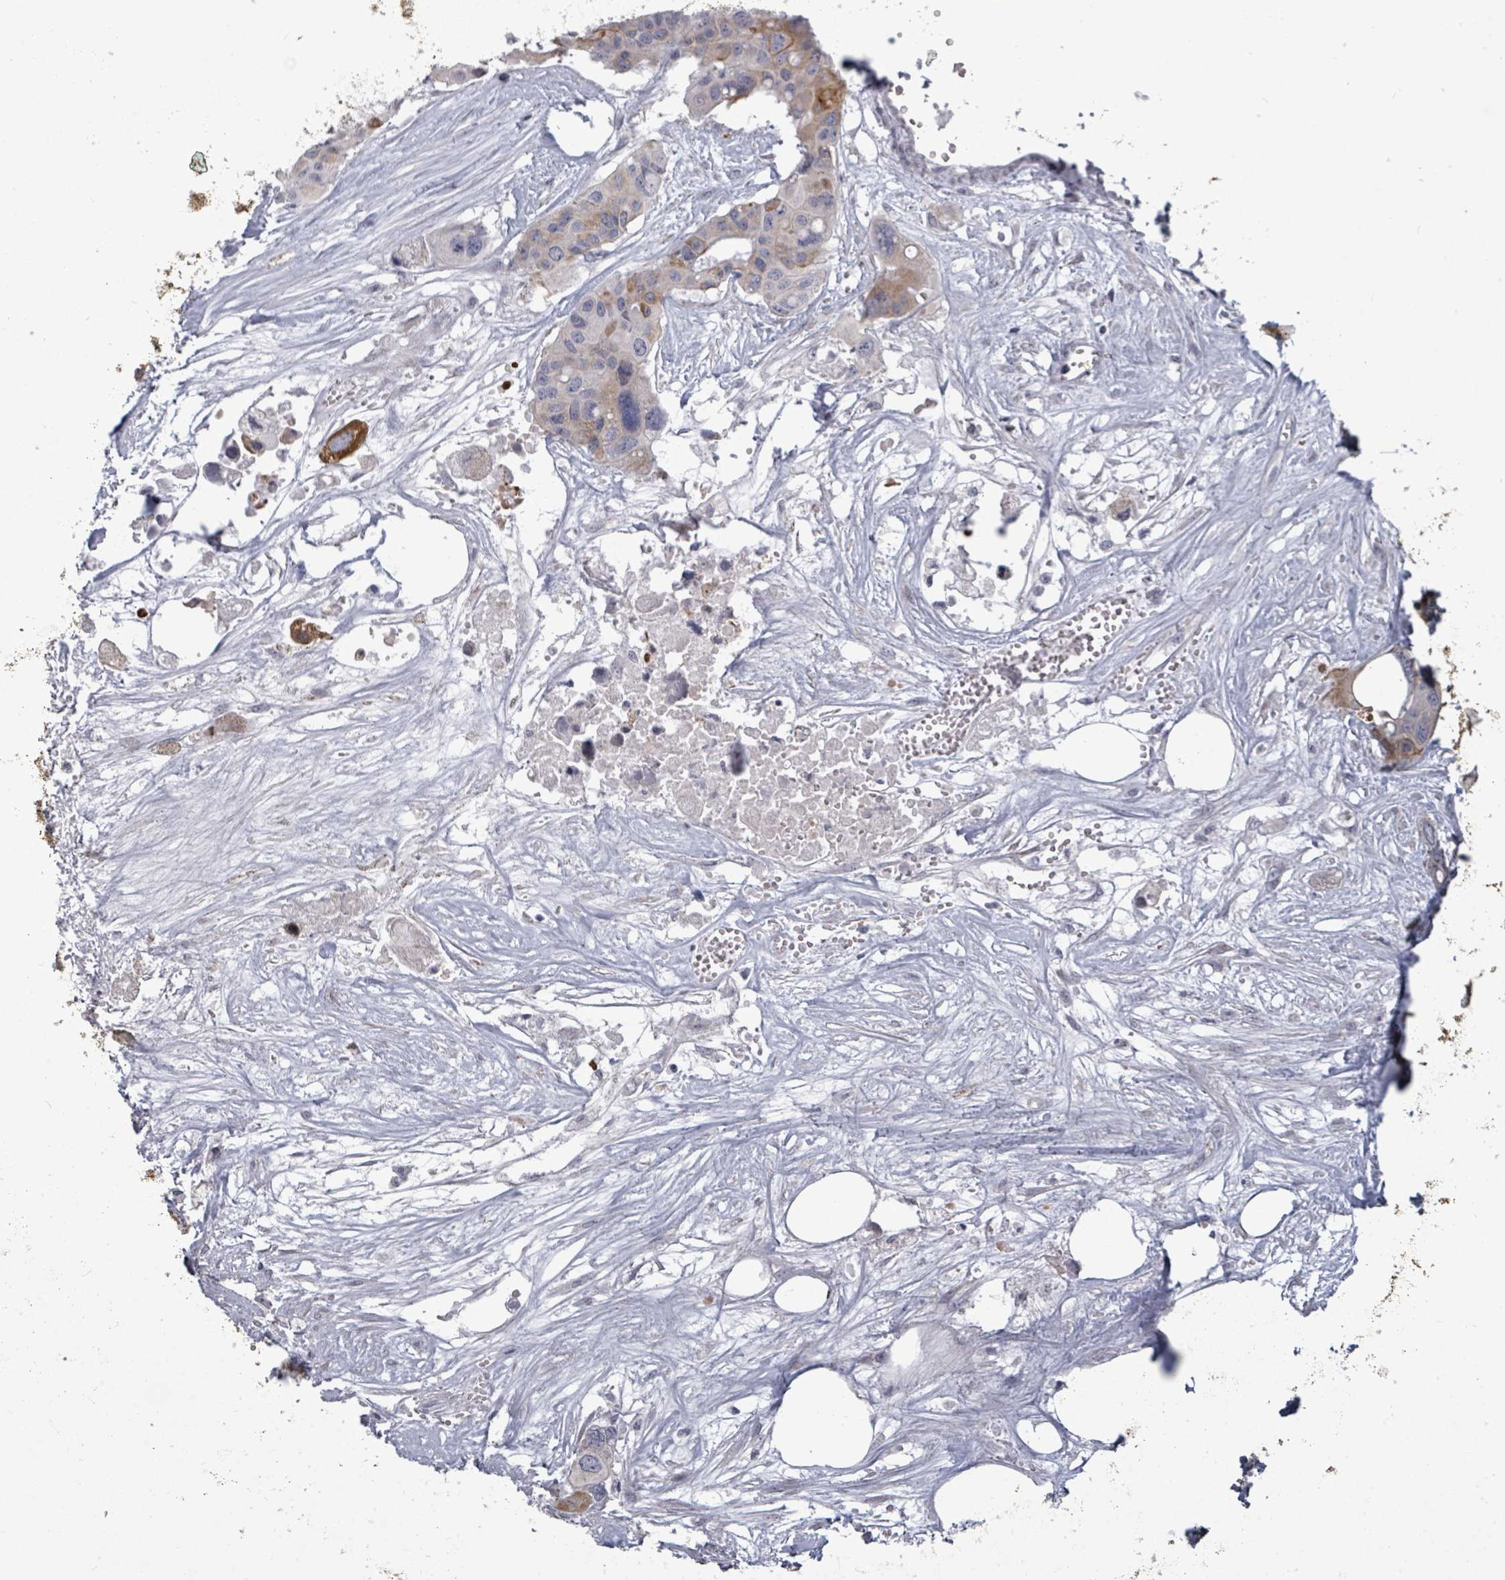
{"staining": {"intensity": "strong", "quantity": "<25%", "location": "cytoplasmic/membranous"}, "tissue": "colorectal cancer", "cell_type": "Tumor cells", "image_type": "cancer", "snomed": [{"axis": "morphology", "description": "Adenocarcinoma, NOS"}, {"axis": "topography", "description": "Colon"}], "caption": "Human colorectal adenocarcinoma stained with a protein marker shows strong staining in tumor cells.", "gene": "PTPN20", "patient": {"sex": "male", "age": 77}}